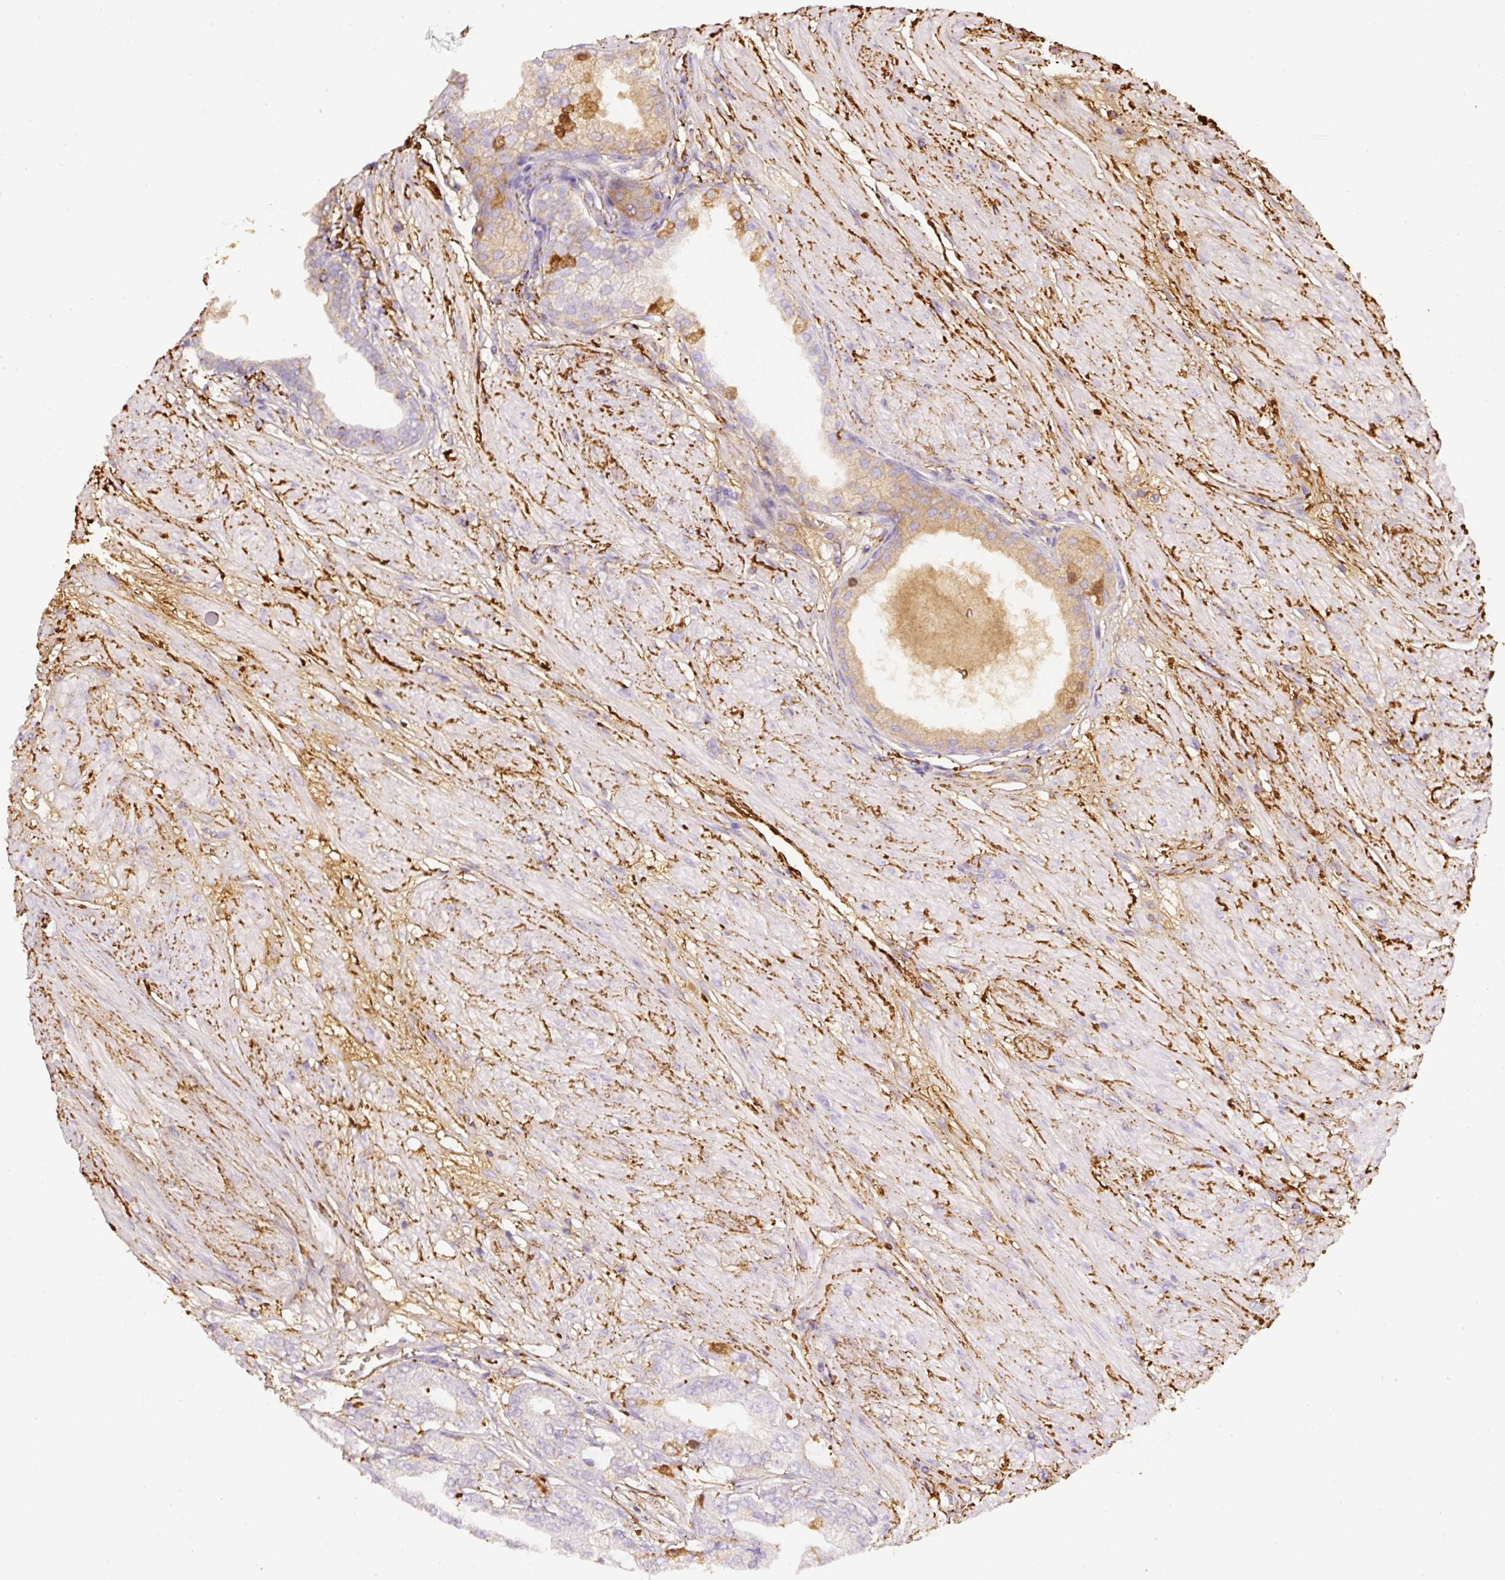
{"staining": {"intensity": "negative", "quantity": "none", "location": "none"}, "tissue": "prostate cancer", "cell_type": "Tumor cells", "image_type": "cancer", "snomed": [{"axis": "morphology", "description": "Adenocarcinoma, High grade"}, {"axis": "topography", "description": "Prostate and seminal vesicle, NOS"}], "caption": "Immunohistochemistry (IHC) of adenocarcinoma (high-grade) (prostate) reveals no expression in tumor cells.", "gene": "APCS", "patient": {"sex": "male", "age": 64}}